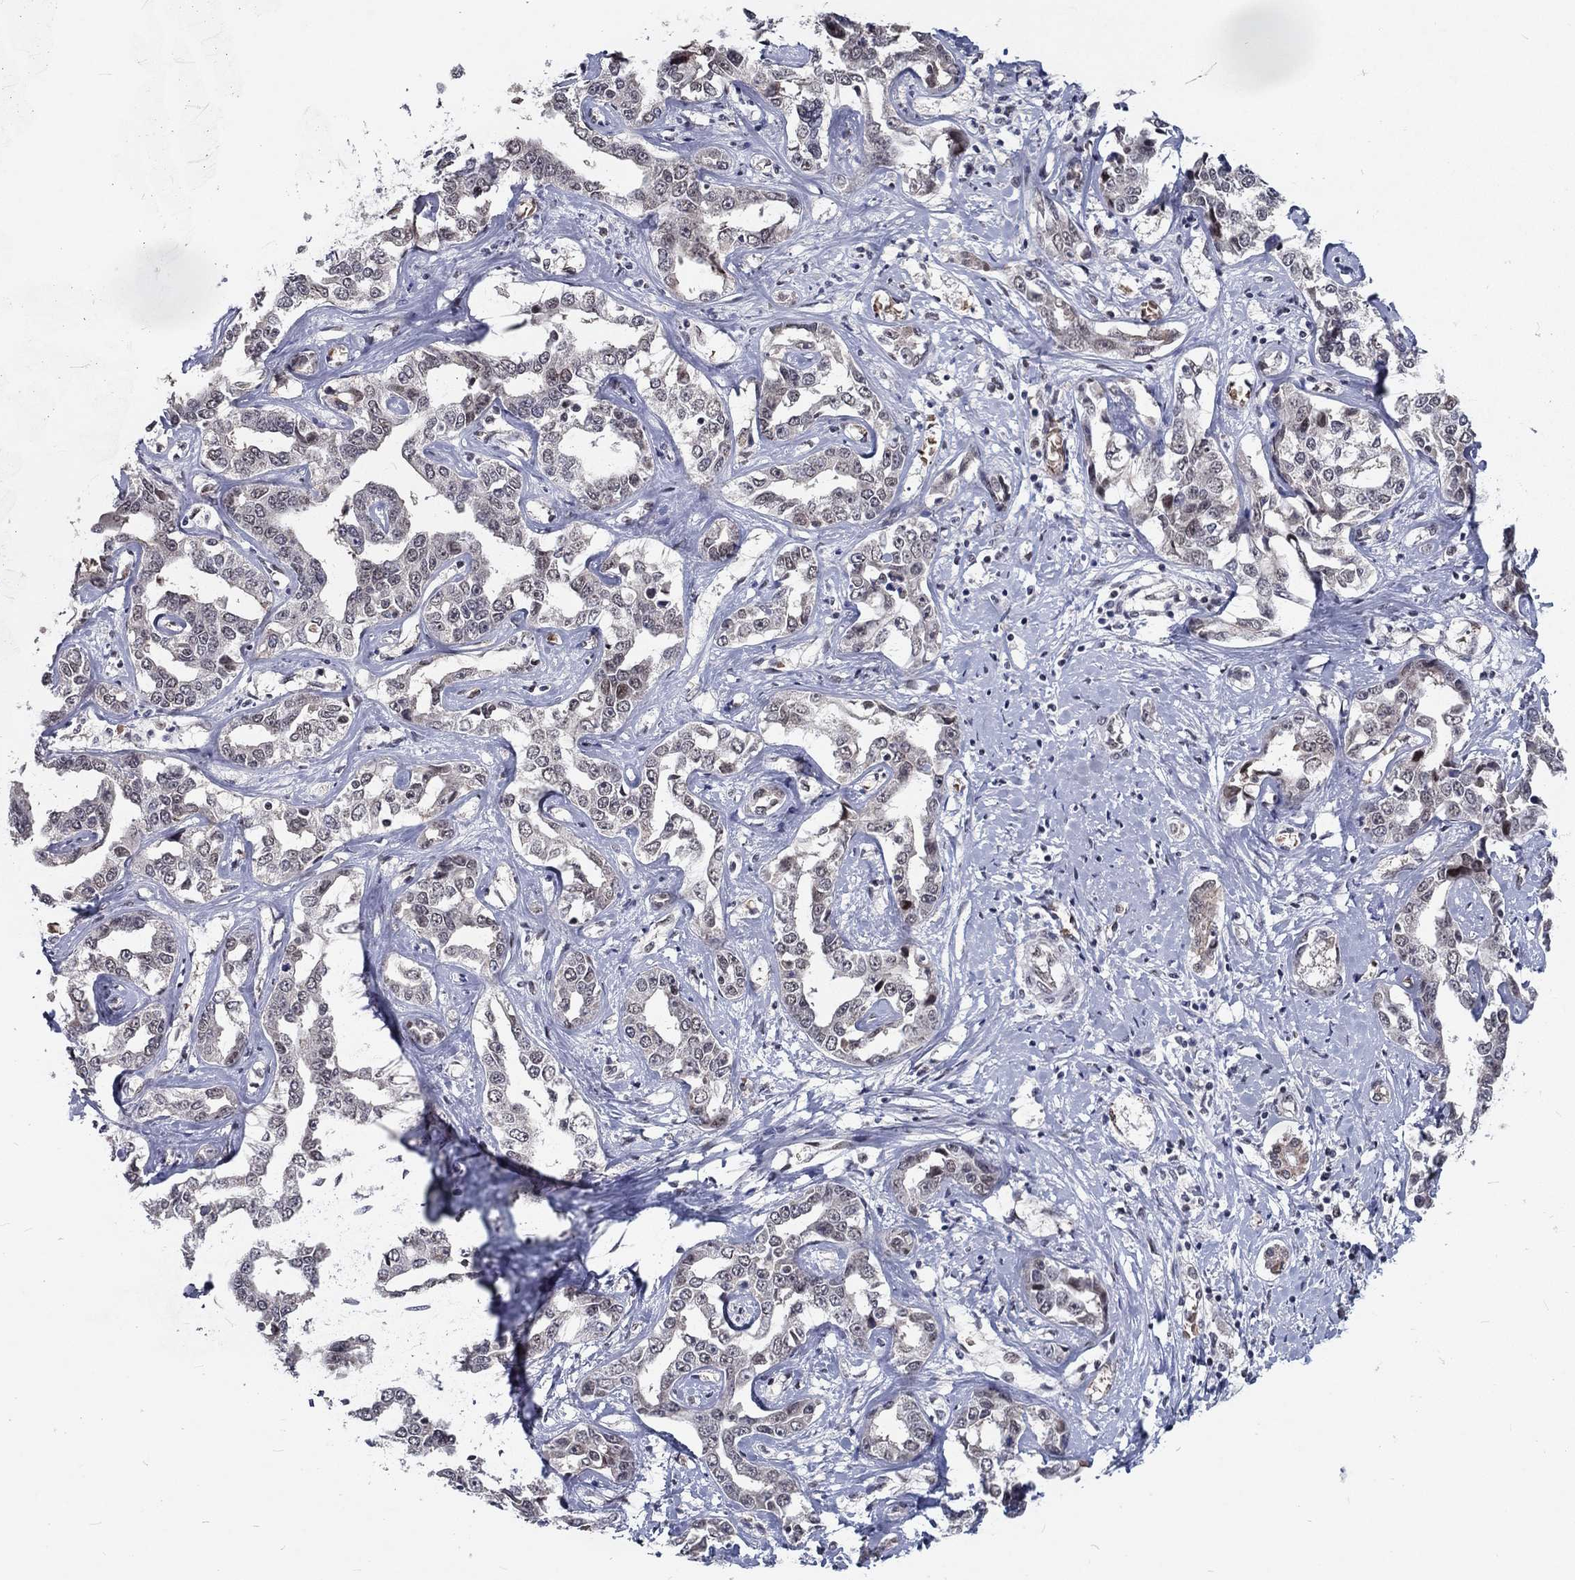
{"staining": {"intensity": "negative", "quantity": "none", "location": "none"}, "tissue": "liver cancer", "cell_type": "Tumor cells", "image_type": "cancer", "snomed": [{"axis": "morphology", "description": "Cholangiocarcinoma"}, {"axis": "topography", "description": "Liver"}], "caption": "Immunohistochemistry of liver cancer displays no staining in tumor cells. Nuclei are stained in blue.", "gene": "ZBED1", "patient": {"sex": "male", "age": 59}}